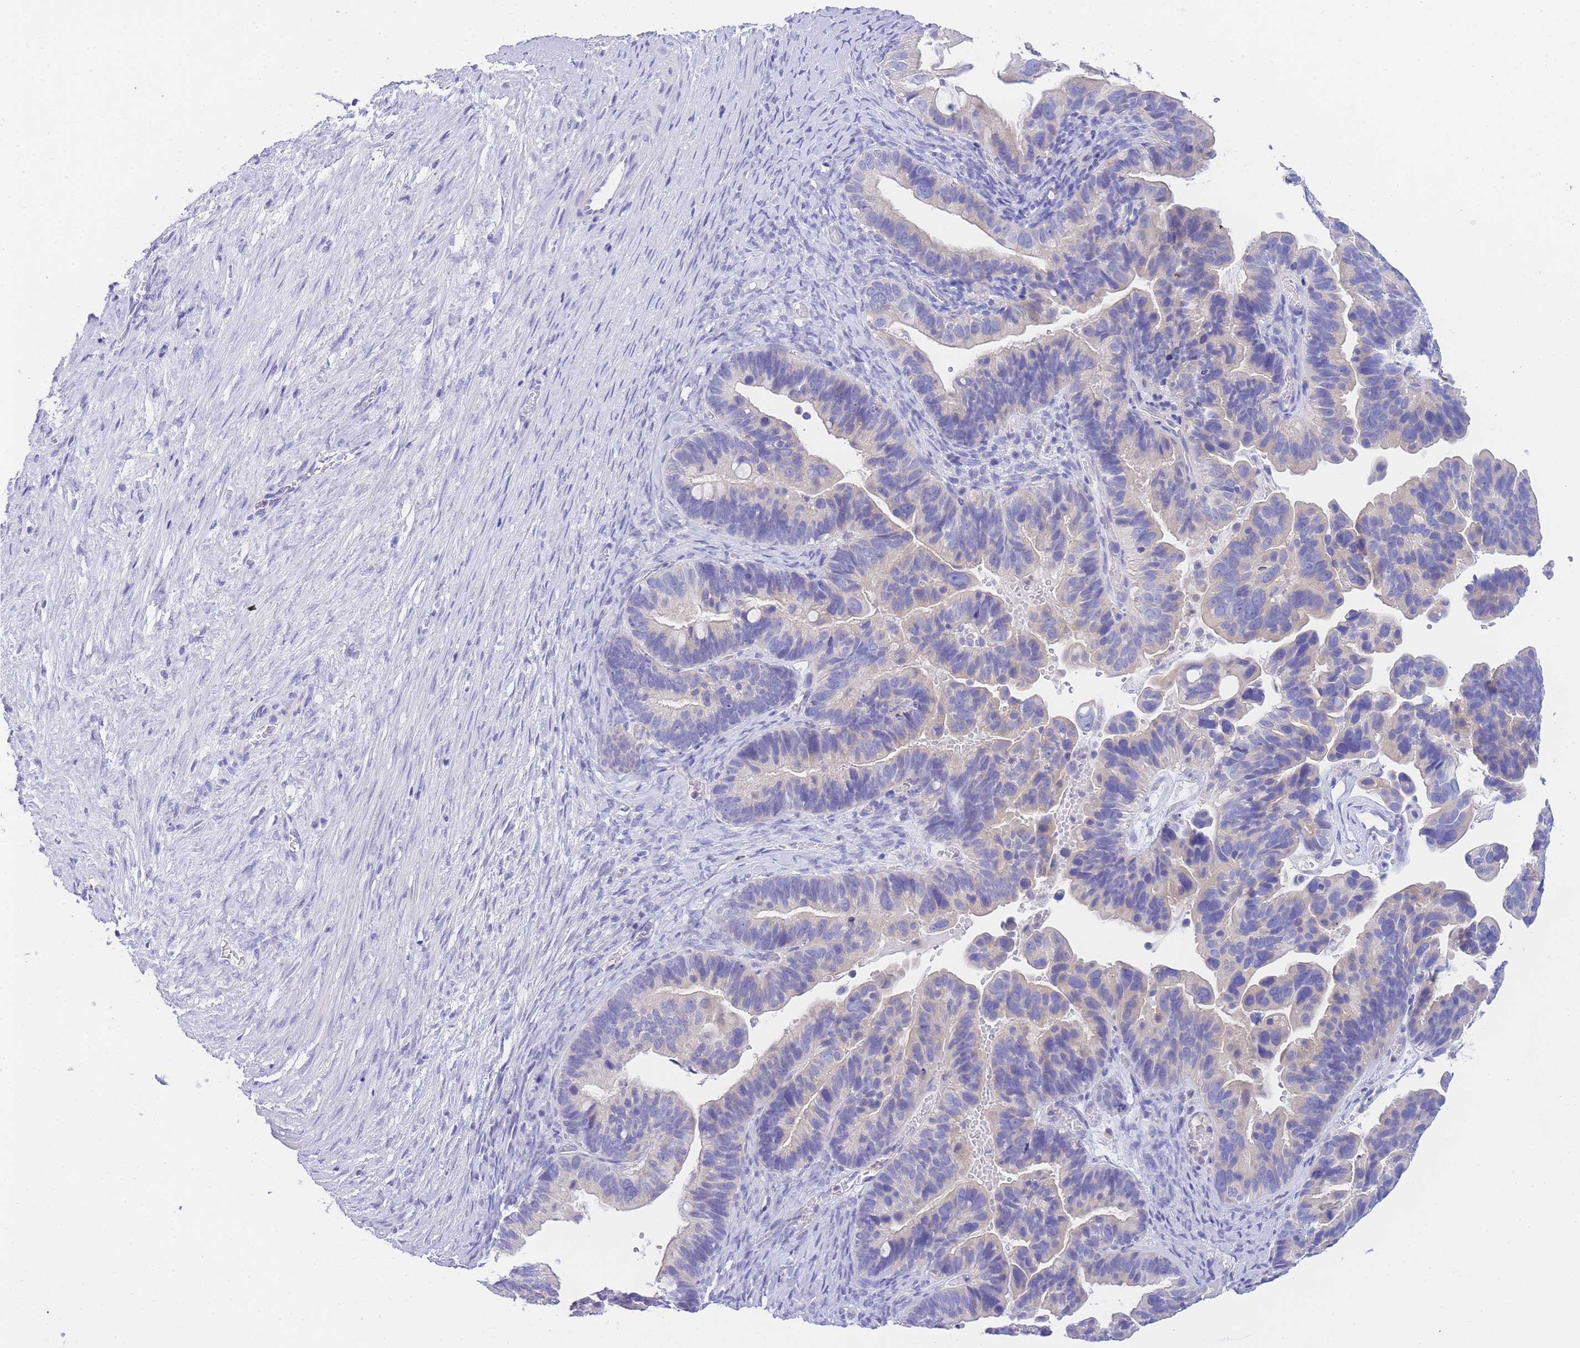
{"staining": {"intensity": "negative", "quantity": "none", "location": "none"}, "tissue": "ovarian cancer", "cell_type": "Tumor cells", "image_type": "cancer", "snomed": [{"axis": "morphology", "description": "Cystadenocarcinoma, serous, NOS"}, {"axis": "topography", "description": "Ovary"}], "caption": "An immunohistochemistry image of ovarian cancer (serous cystadenocarcinoma) is shown. There is no staining in tumor cells of ovarian cancer (serous cystadenocarcinoma).", "gene": "EPN2", "patient": {"sex": "female", "age": 56}}